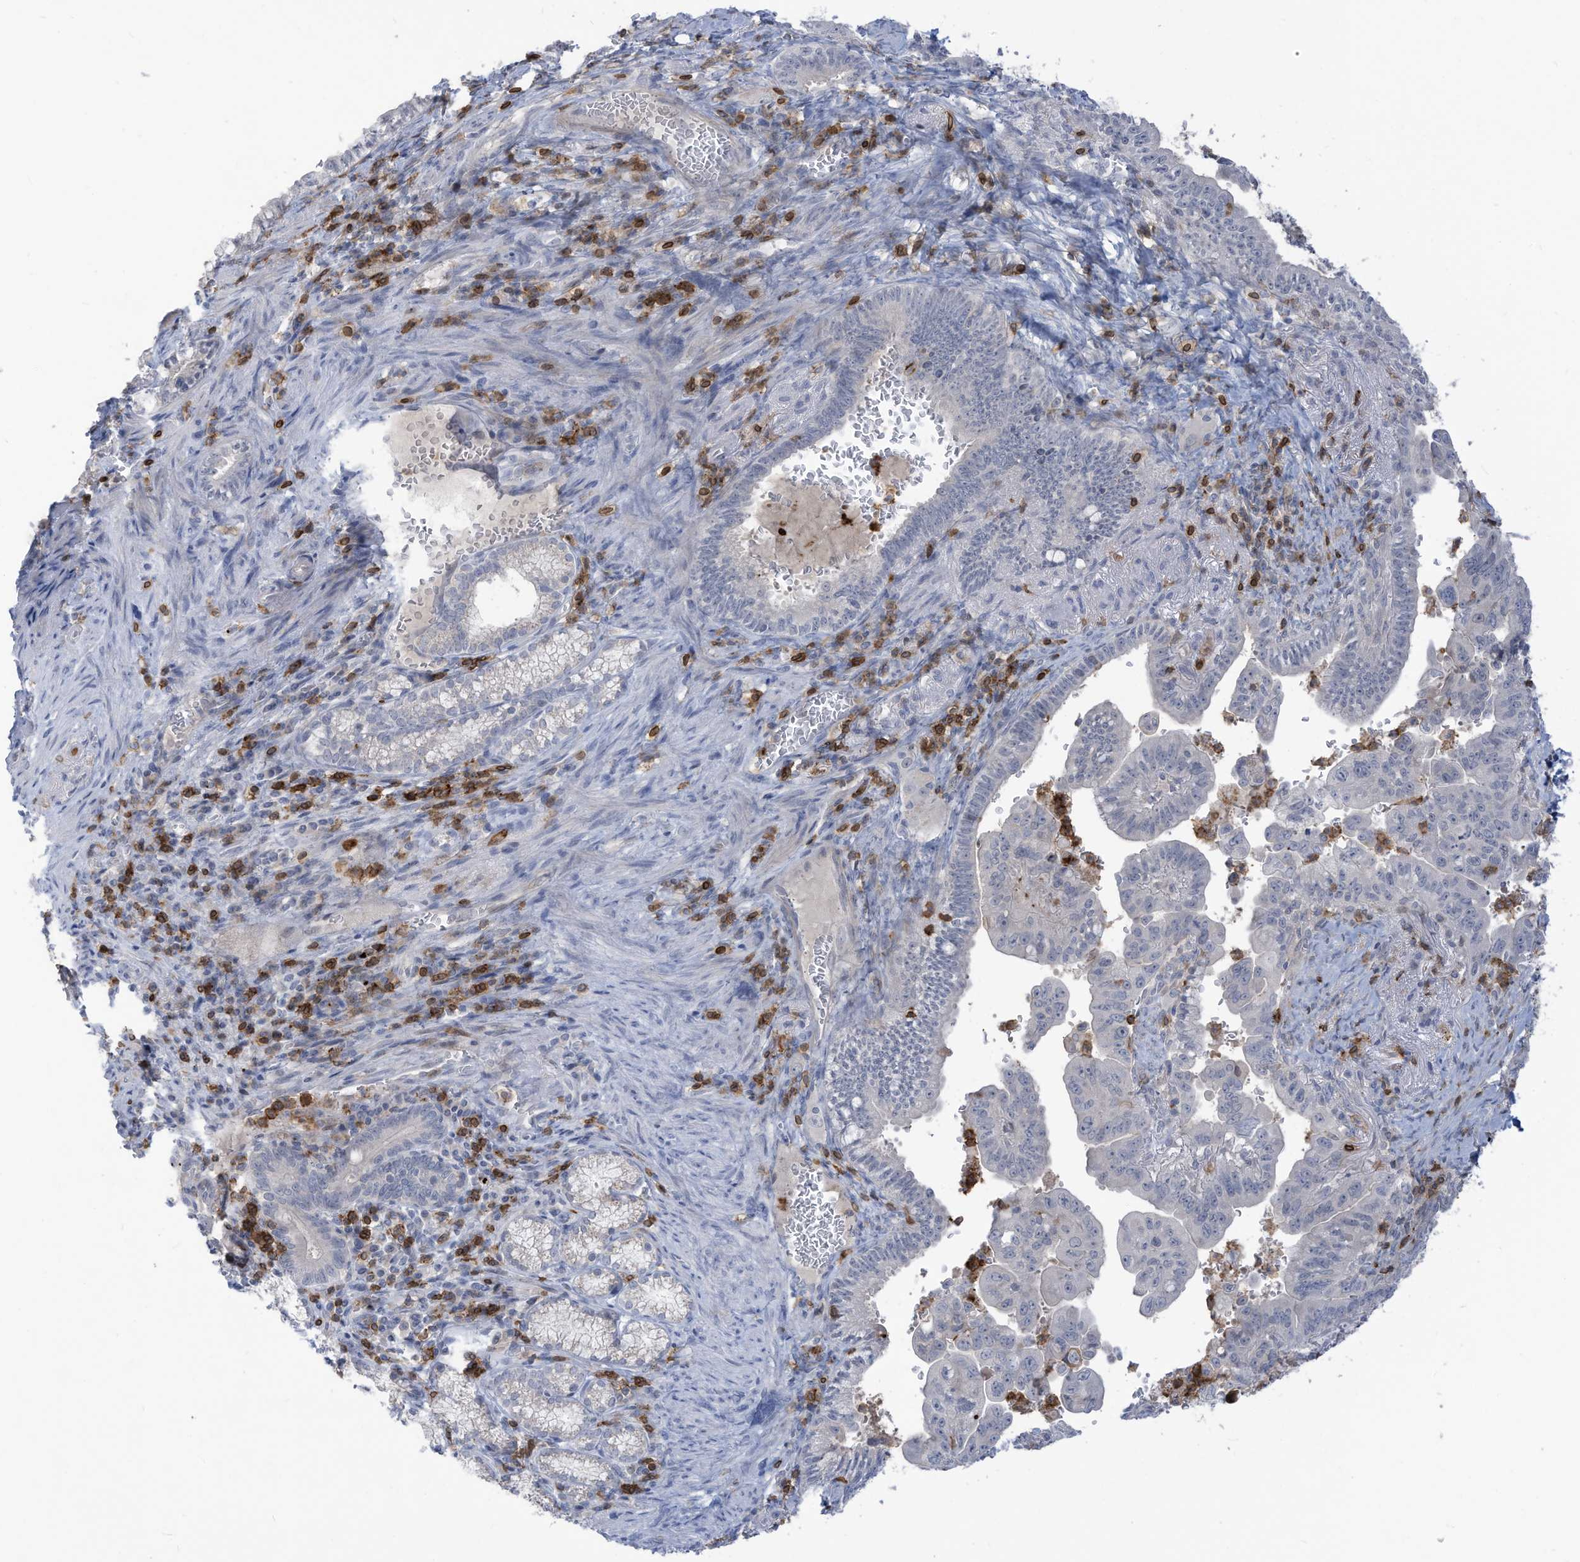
{"staining": {"intensity": "negative", "quantity": "none", "location": "none"}, "tissue": "pancreatic cancer", "cell_type": "Tumor cells", "image_type": "cancer", "snomed": [{"axis": "morphology", "description": "Adenocarcinoma, NOS"}, {"axis": "topography", "description": "Pancreas"}], "caption": "An image of human pancreatic adenocarcinoma is negative for staining in tumor cells.", "gene": "NOTO", "patient": {"sex": "male", "age": 70}}